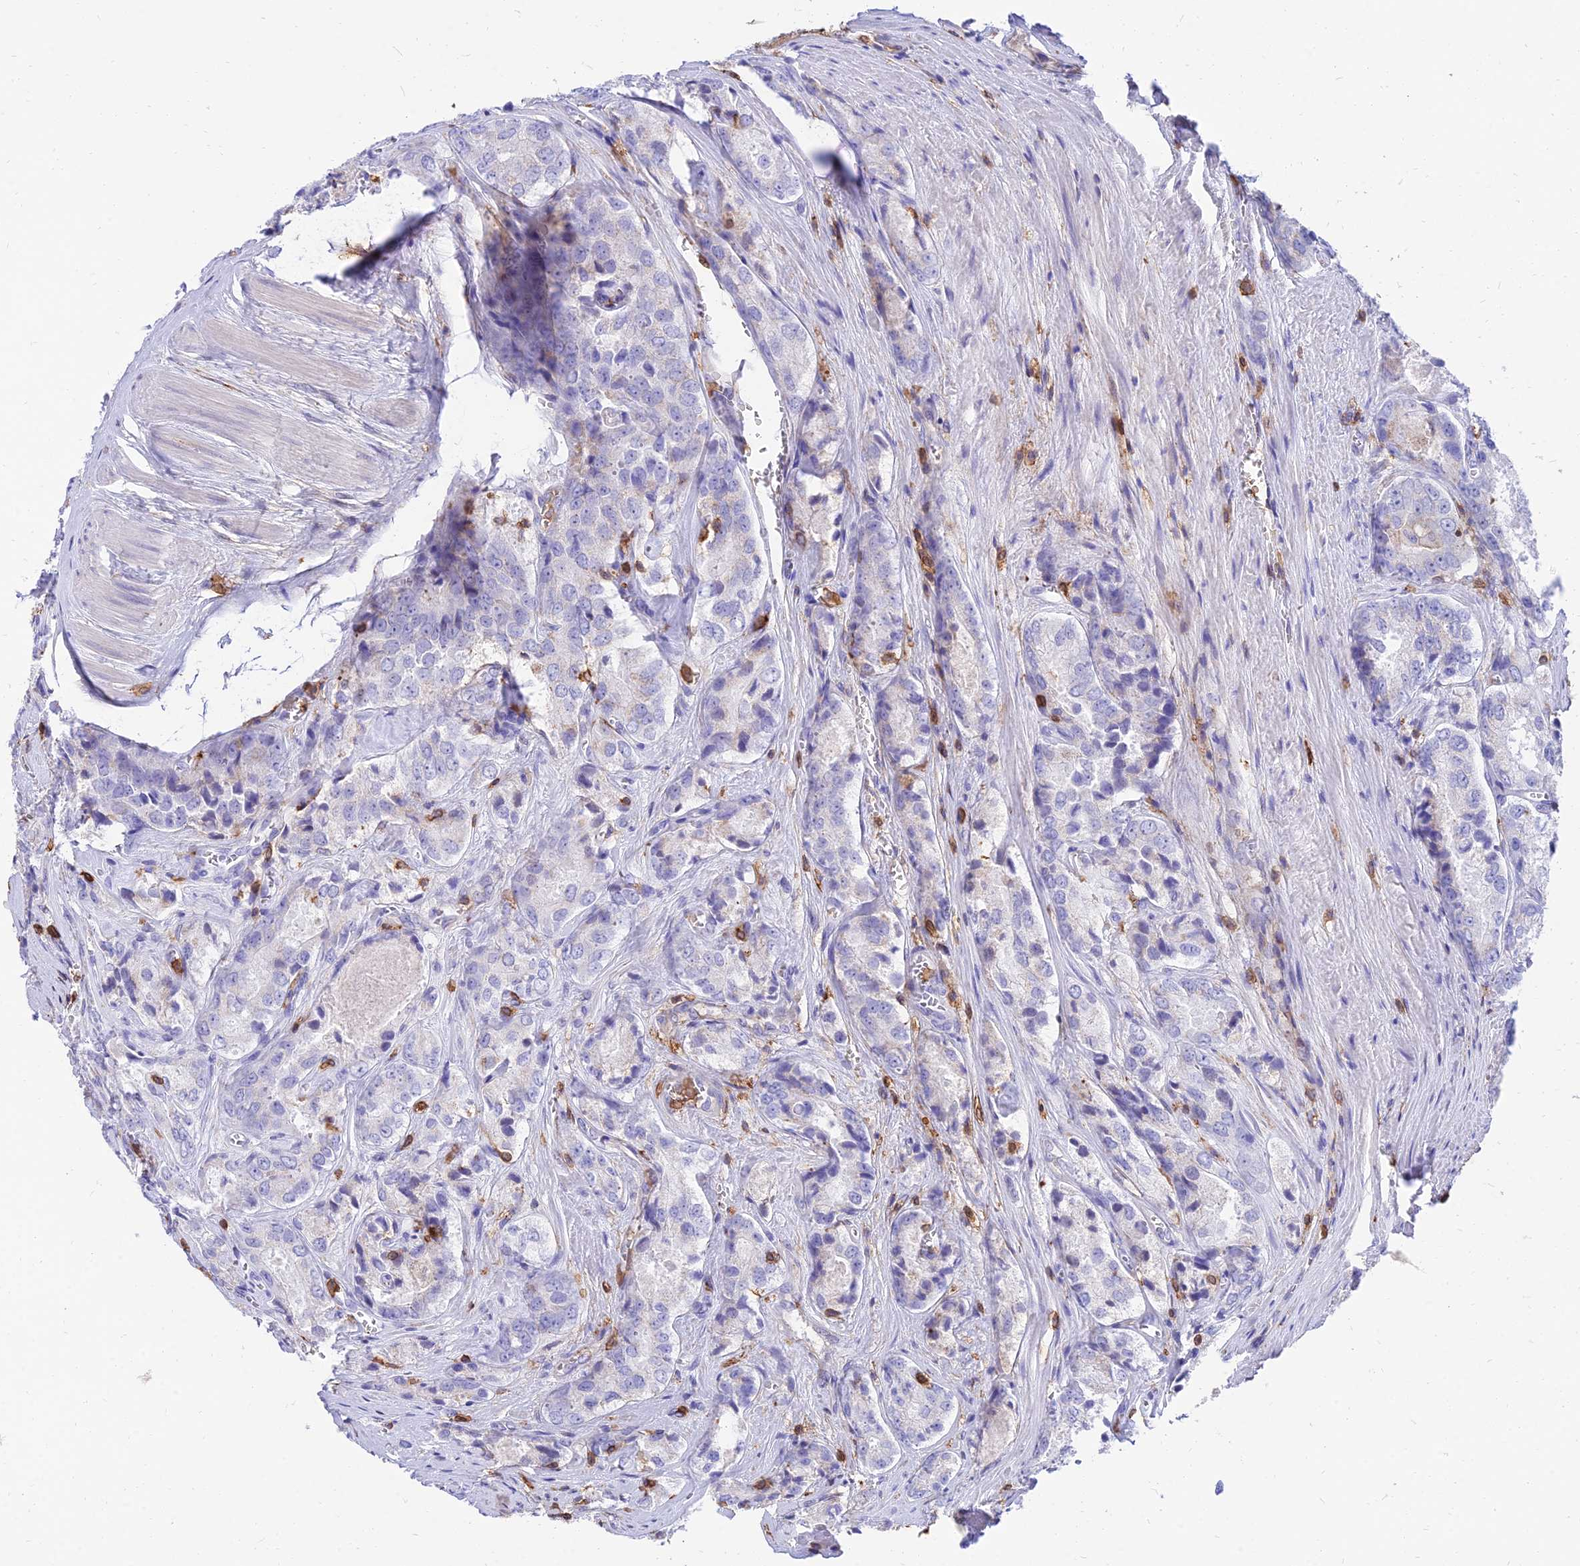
{"staining": {"intensity": "negative", "quantity": "none", "location": "none"}, "tissue": "prostate cancer", "cell_type": "Tumor cells", "image_type": "cancer", "snomed": [{"axis": "morphology", "description": "Adenocarcinoma, Low grade"}, {"axis": "topography", "description": "Prostate"}], "caption": "This is an IHC histopathology image of prostate cancer. There is no expression in tumor cells.", "gene": "SREK1IP1", "patient": {"sex": "male", "age": 68}}